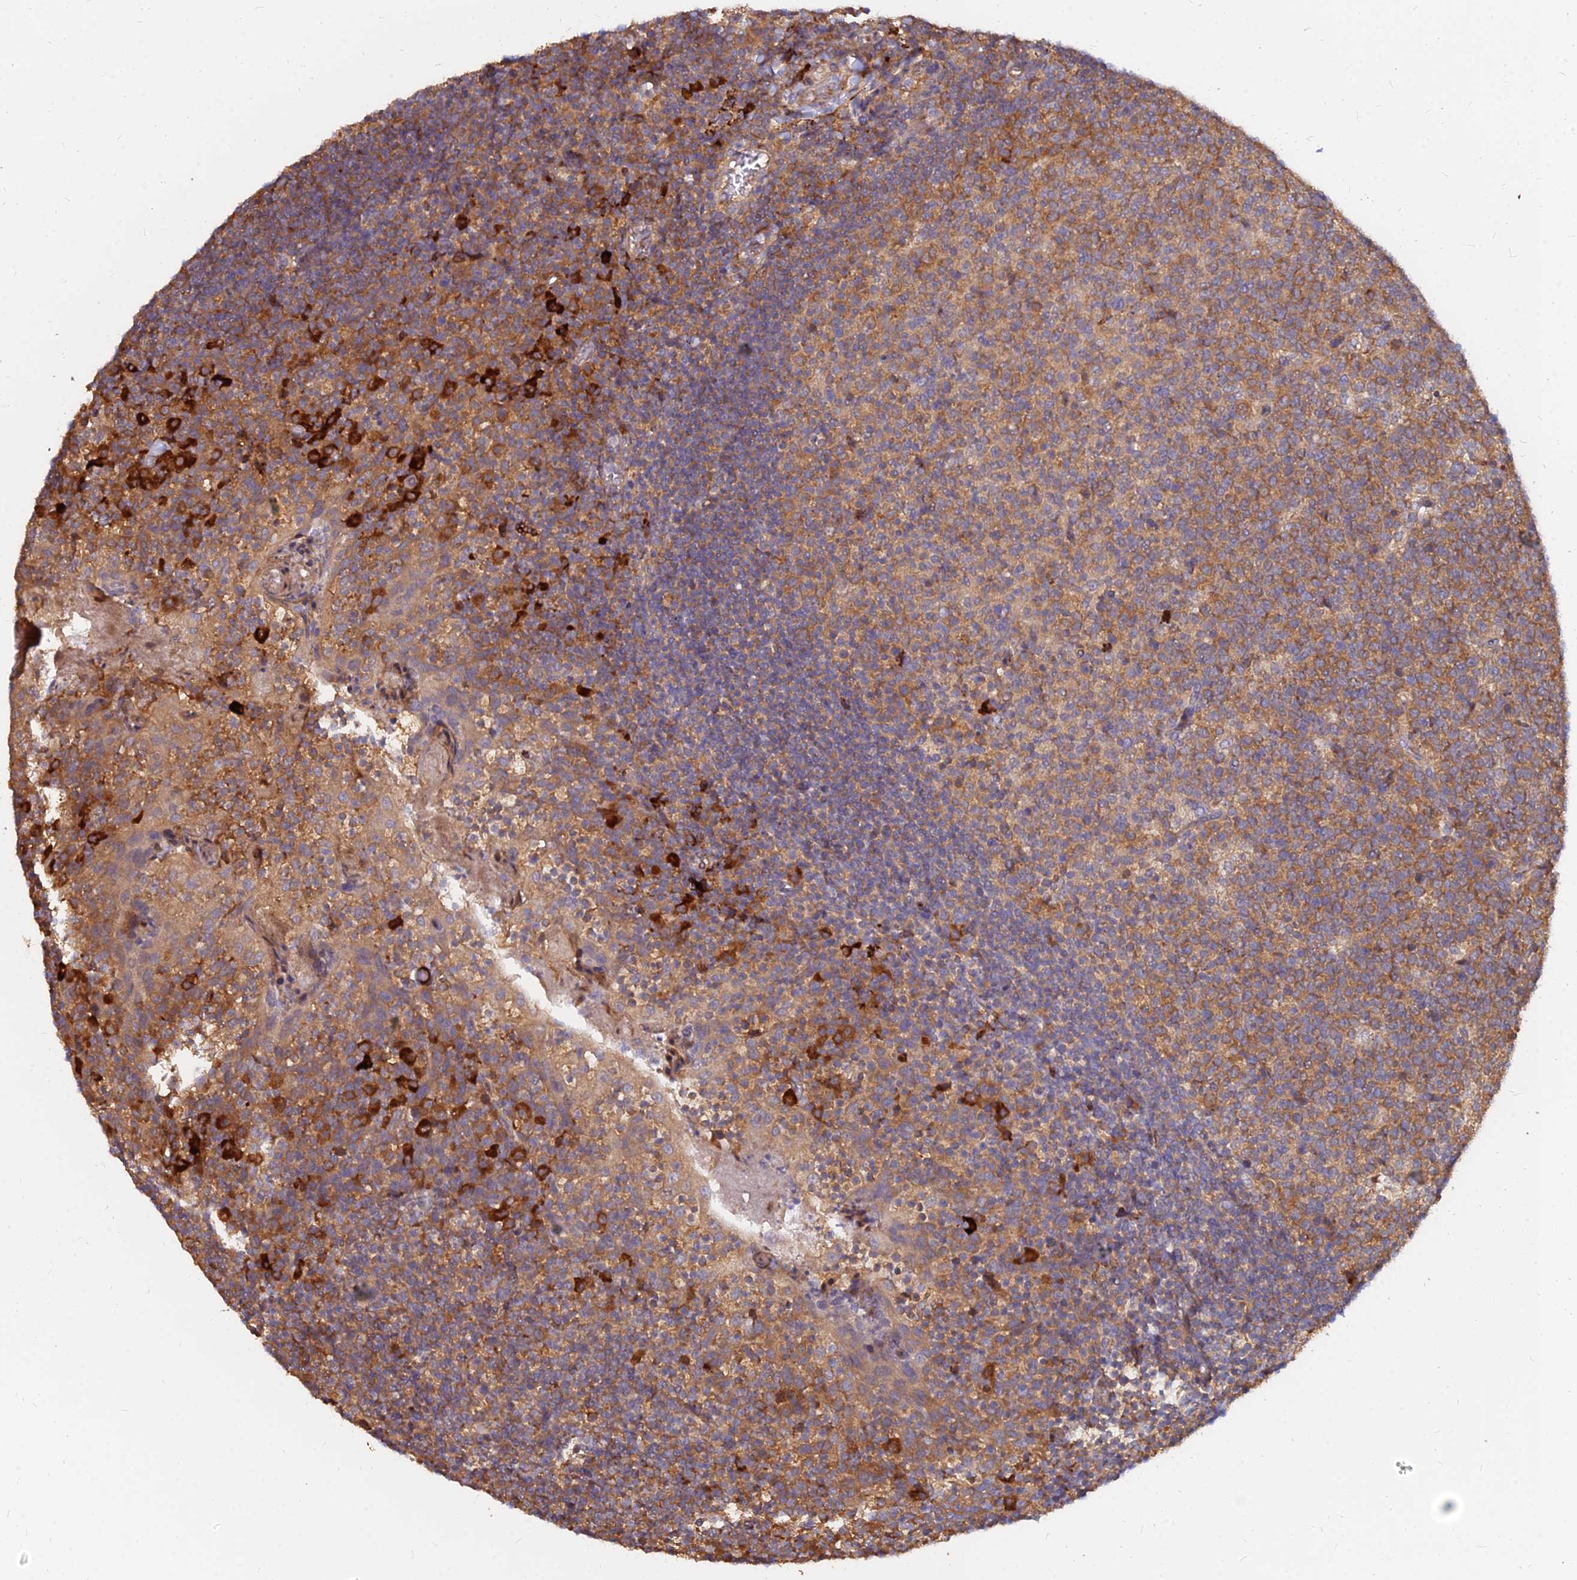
{"staining": {"intensity": "moderate", "quantity": ">75%", "location": "cytoplasmic/membranous"}, "tissue": "tonsil", "cell_type": "Germinal center cells", "image_type": "normal", "snomed": [{"axis": "morphology", "description": "Normal tissue, NOS"}, {"axis": "topography", "description": "Tonsil"}], "caption": "A medium amount of moderate cytoplasmic/membranous positivity is appreciated in about >75% of germinal center cells in normal tonsil. The protein is stained brown, and the nuclei are stained in blue (DAB IHC with brightfield microscopy, high magnification).", "gene": "CCT6A", "patient": {"sex": "female", "age": 10}}